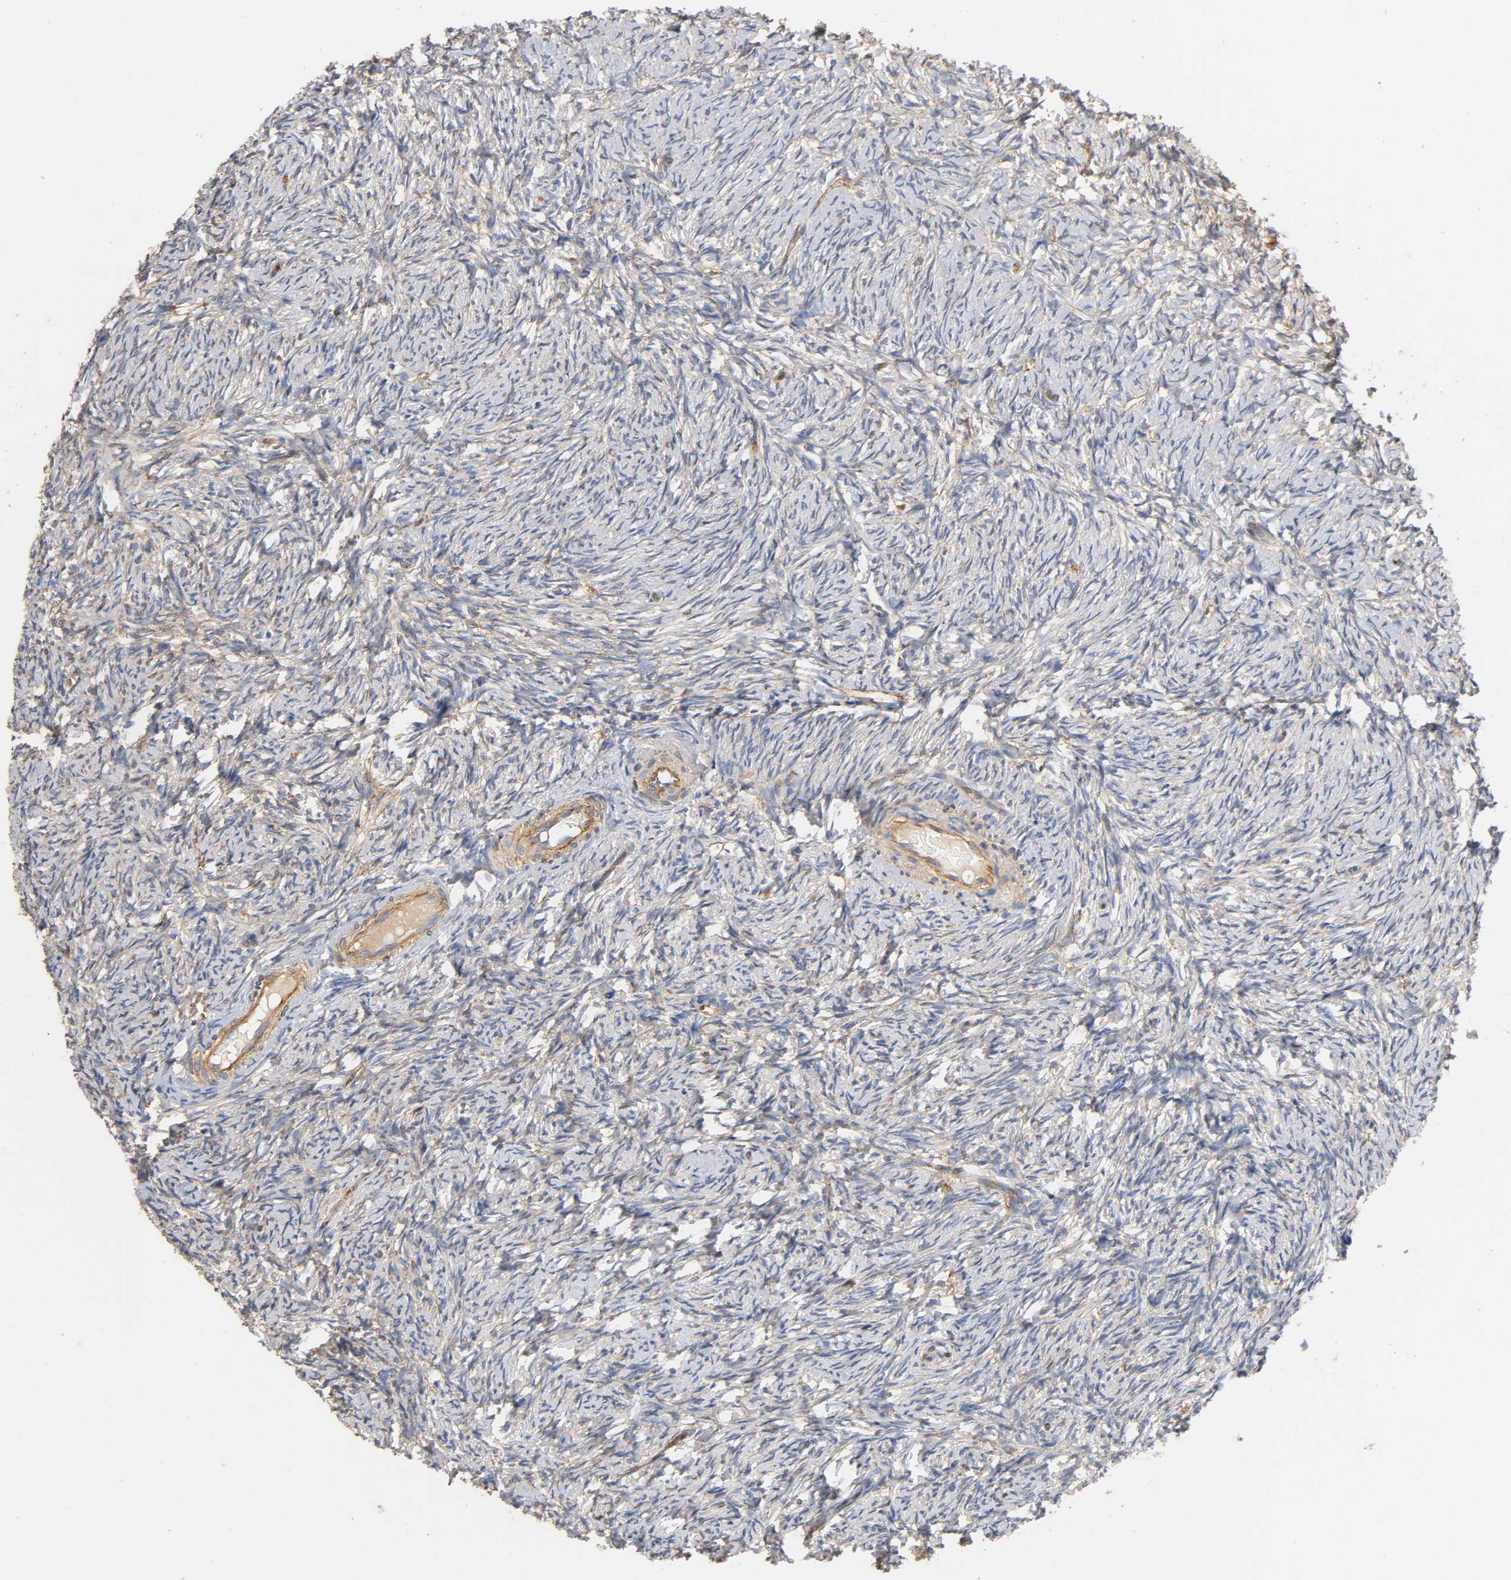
{"staining": {"intensity": "moderate", "quantity": "25%-75%", "location": "cytoplasmic/membranous"}, "tissue": "ovary", "cell_type": "Follicle cells", "image_type": "normal", "snomed": [{"axis": "morphology", "description": "Normal tissue, NOS"}, {"axis": "topography", "description": "Ovary"}], "caption": "An image of ovary stained for a protein reveals moderate cytoplasmic/membranous brown staining in follicle cells. The staining is performed using DAB (3,3'-diaminobenzidine) brown chromogen to label protein expression. The nuclei are counter-stained blue using hematoxylin.", "gene": "IFITM2", "patient": {"sex": "female", "age": 60}}